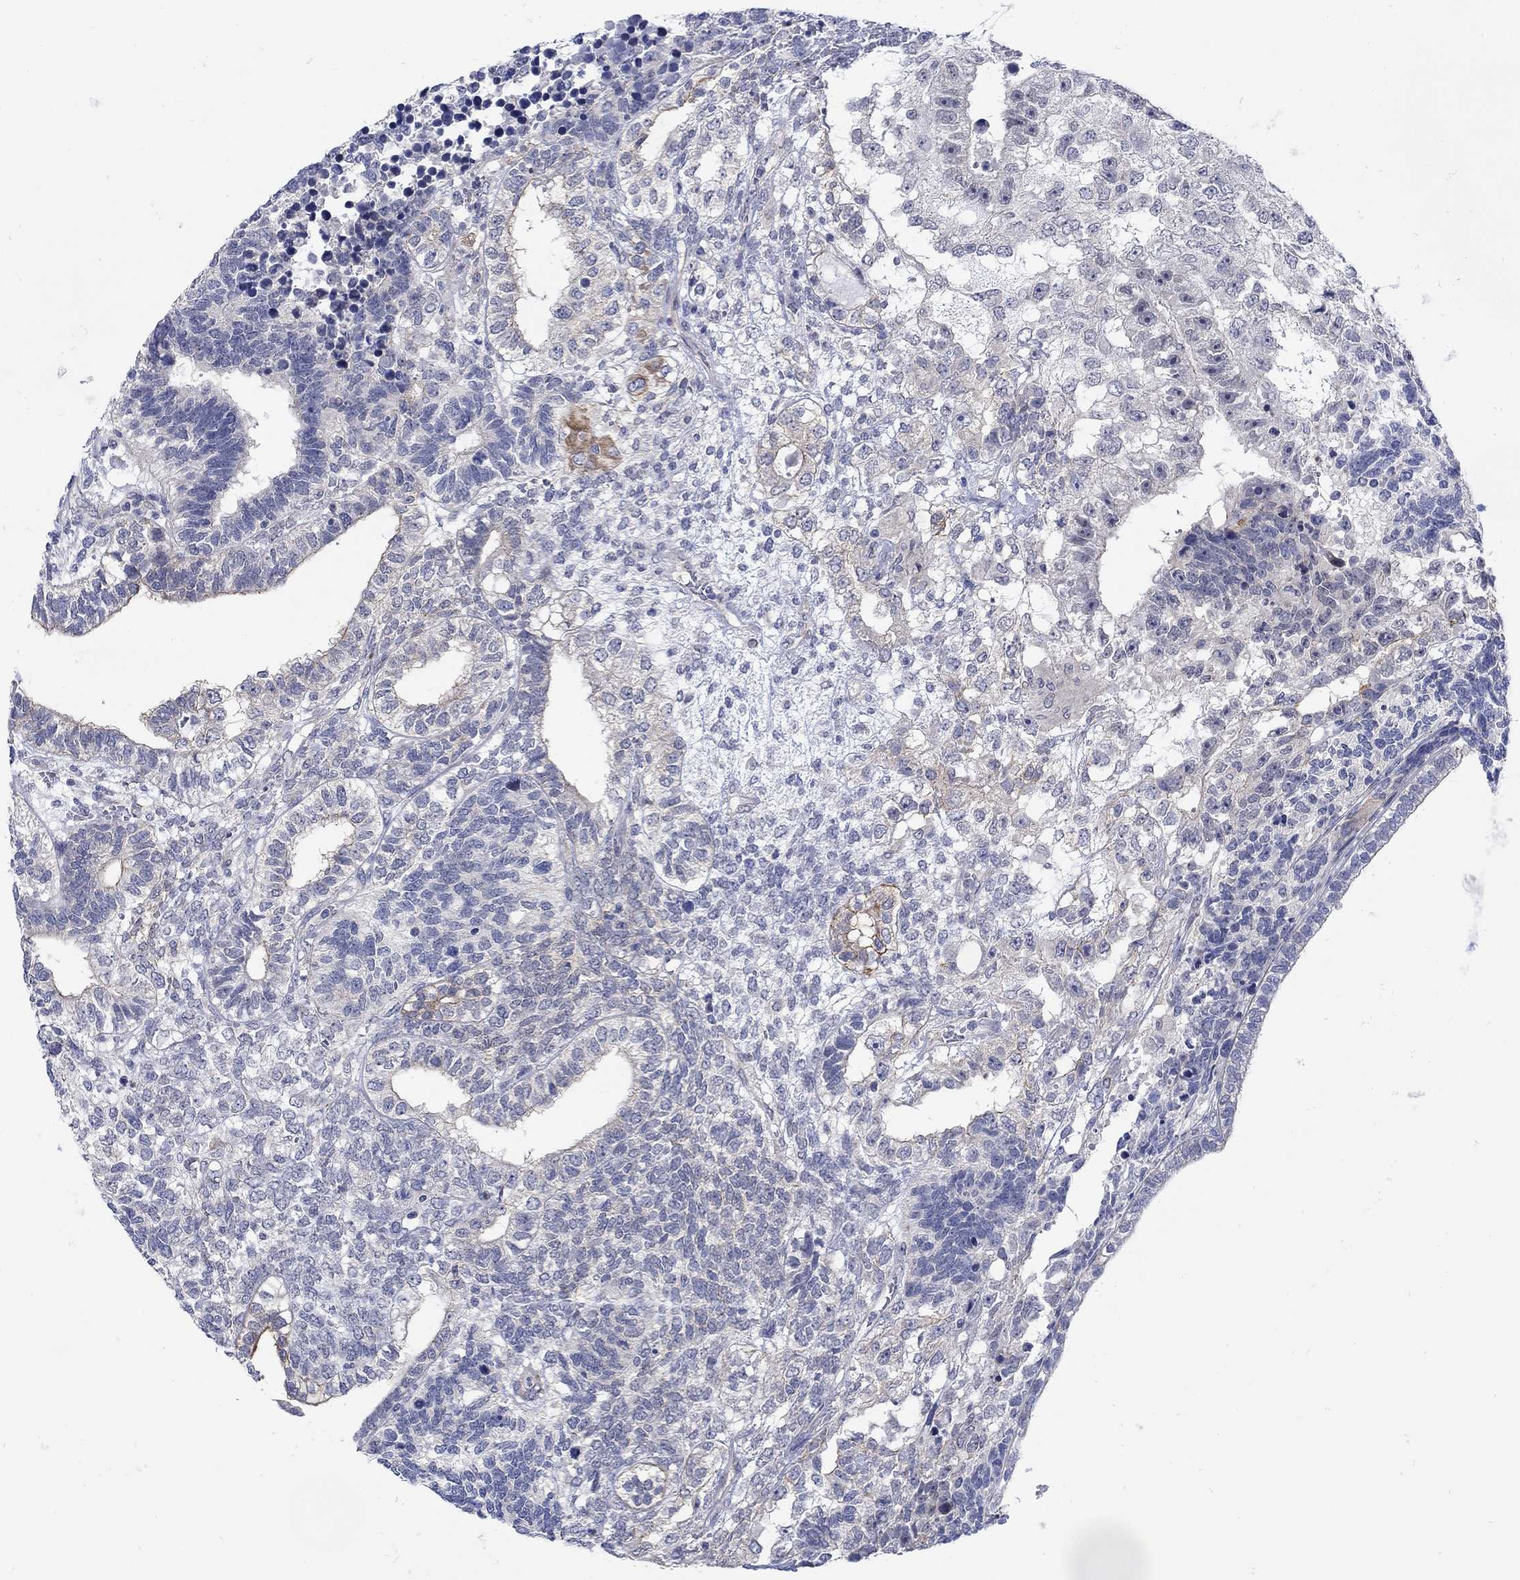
{"staining": {"intensity": "moderate", "quantity": "<25%", "location": "cytoplasmic/membranous"}, "tissue": "testis cancer", "cell_type": "Tumor cells", "image_type": "cancer", "snomed": [{"axis": "morphology", "description": "Seminoma, NOS"}, {"axis": "morphology", "description": "Carcinoma, Embryonal, NOS"}, {"axis": "topography", "description": "Testis"}], "caption": "Immunohistochemical staining of testis seminoma reveals low levels of moderate cytoplasmic/membranous staining in about <25% of tumor cells.", "gene": "SCN7A", "patient": {"sex": "male", "age": 41}}